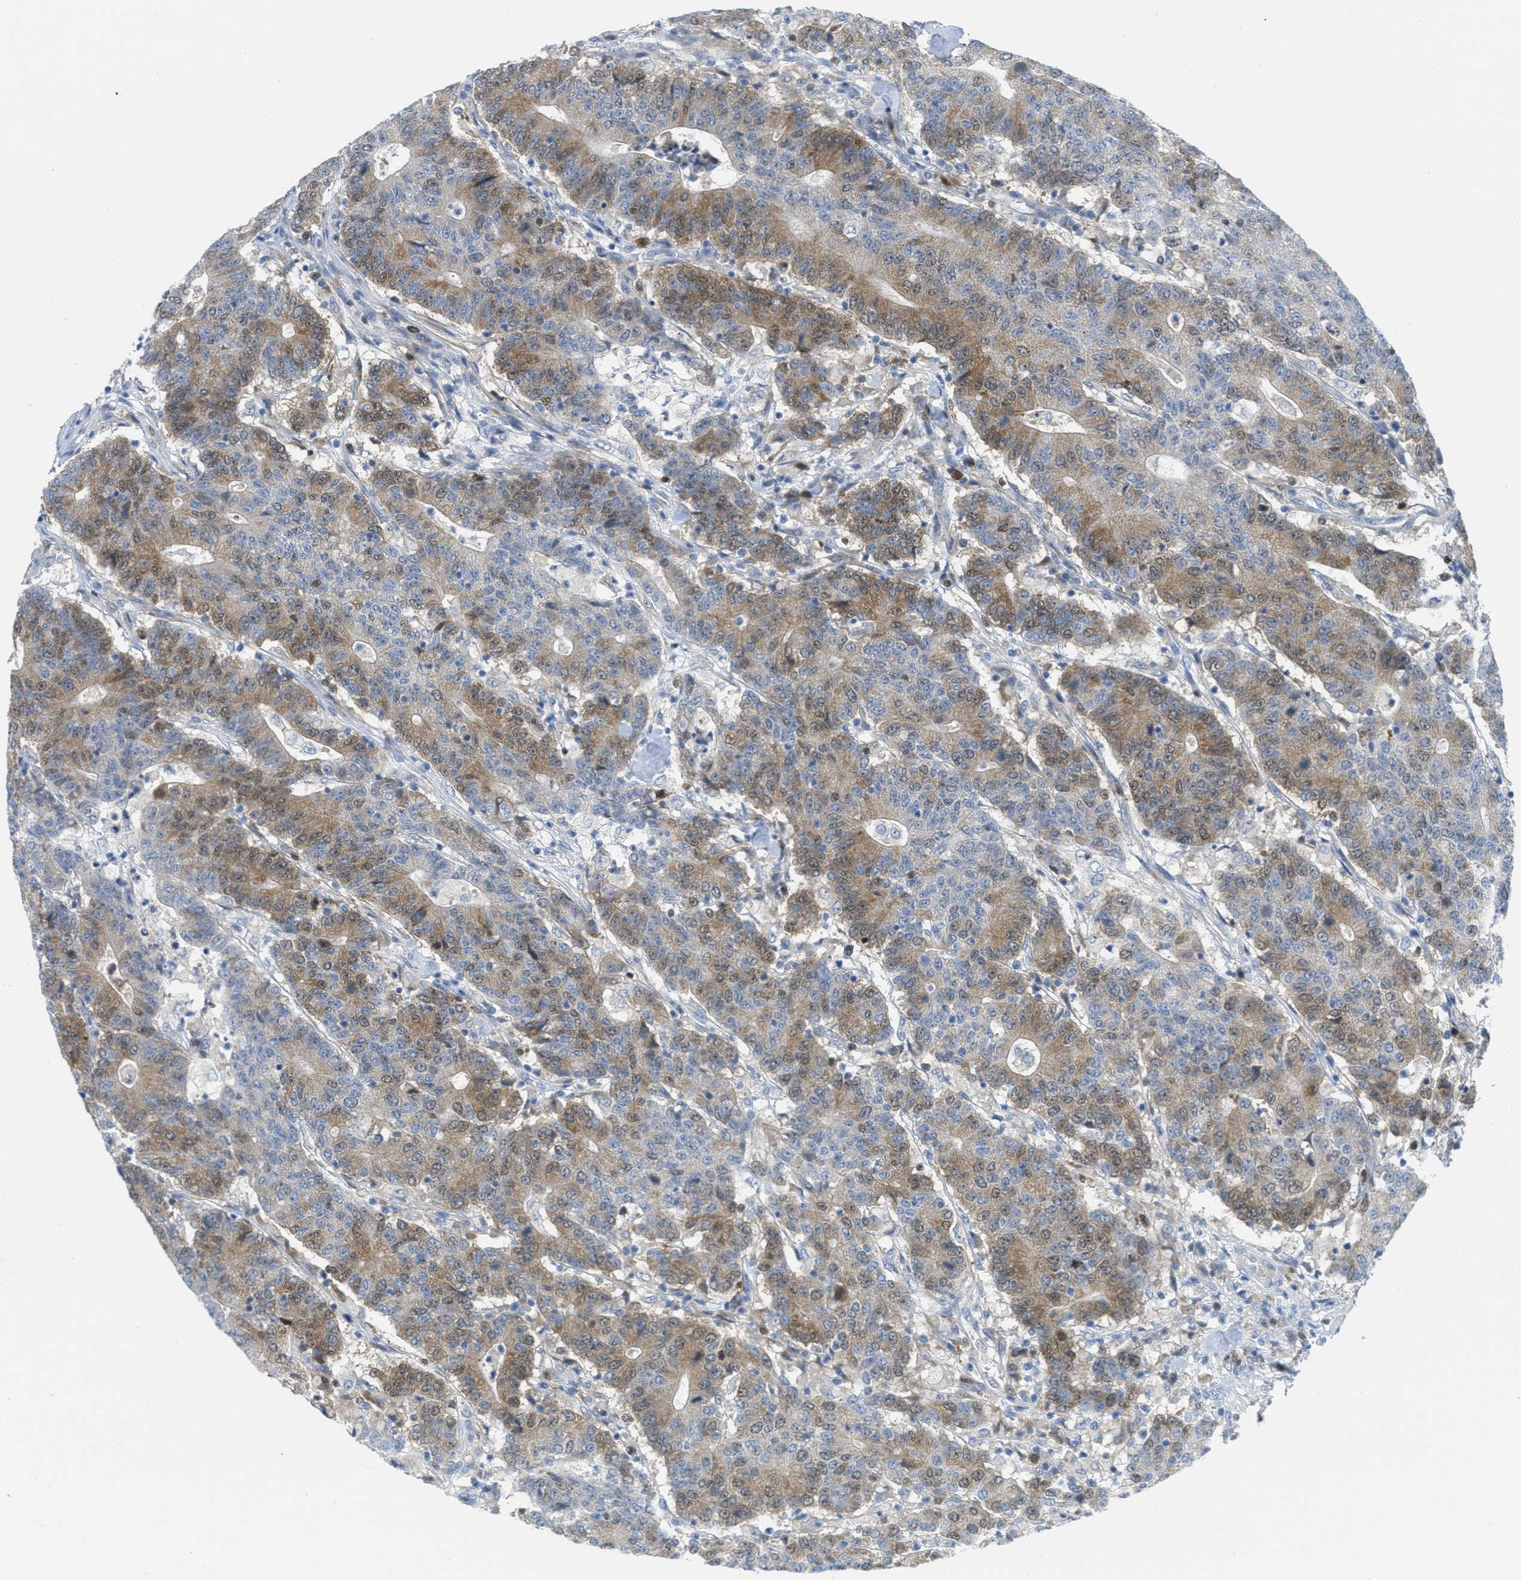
{"staining": {"intensity": "moderate", "quantity": ">75%", "location": "cytoplasmic/membranous,nuclear"}, "tissue": "colorectal cancer", "cell_type": "Tumor cells", "image_type": "cancer", "snomed": [{"axis": "morphology", "description": "Normal tissue, NOS"}, {"axis": "morphology", "description": "Adenocarcinoma, NOS"}, {"axis": "topography", "description": "Colon"}], "caption": "Brown immunohistochemical staining in human colorectal cancer displays moderate cytoplasmic/membranous and nuclear positivity in about >75% of tumor cells.", "gene": "ORC6", "patient": {"sex": "female", "age": 75}}